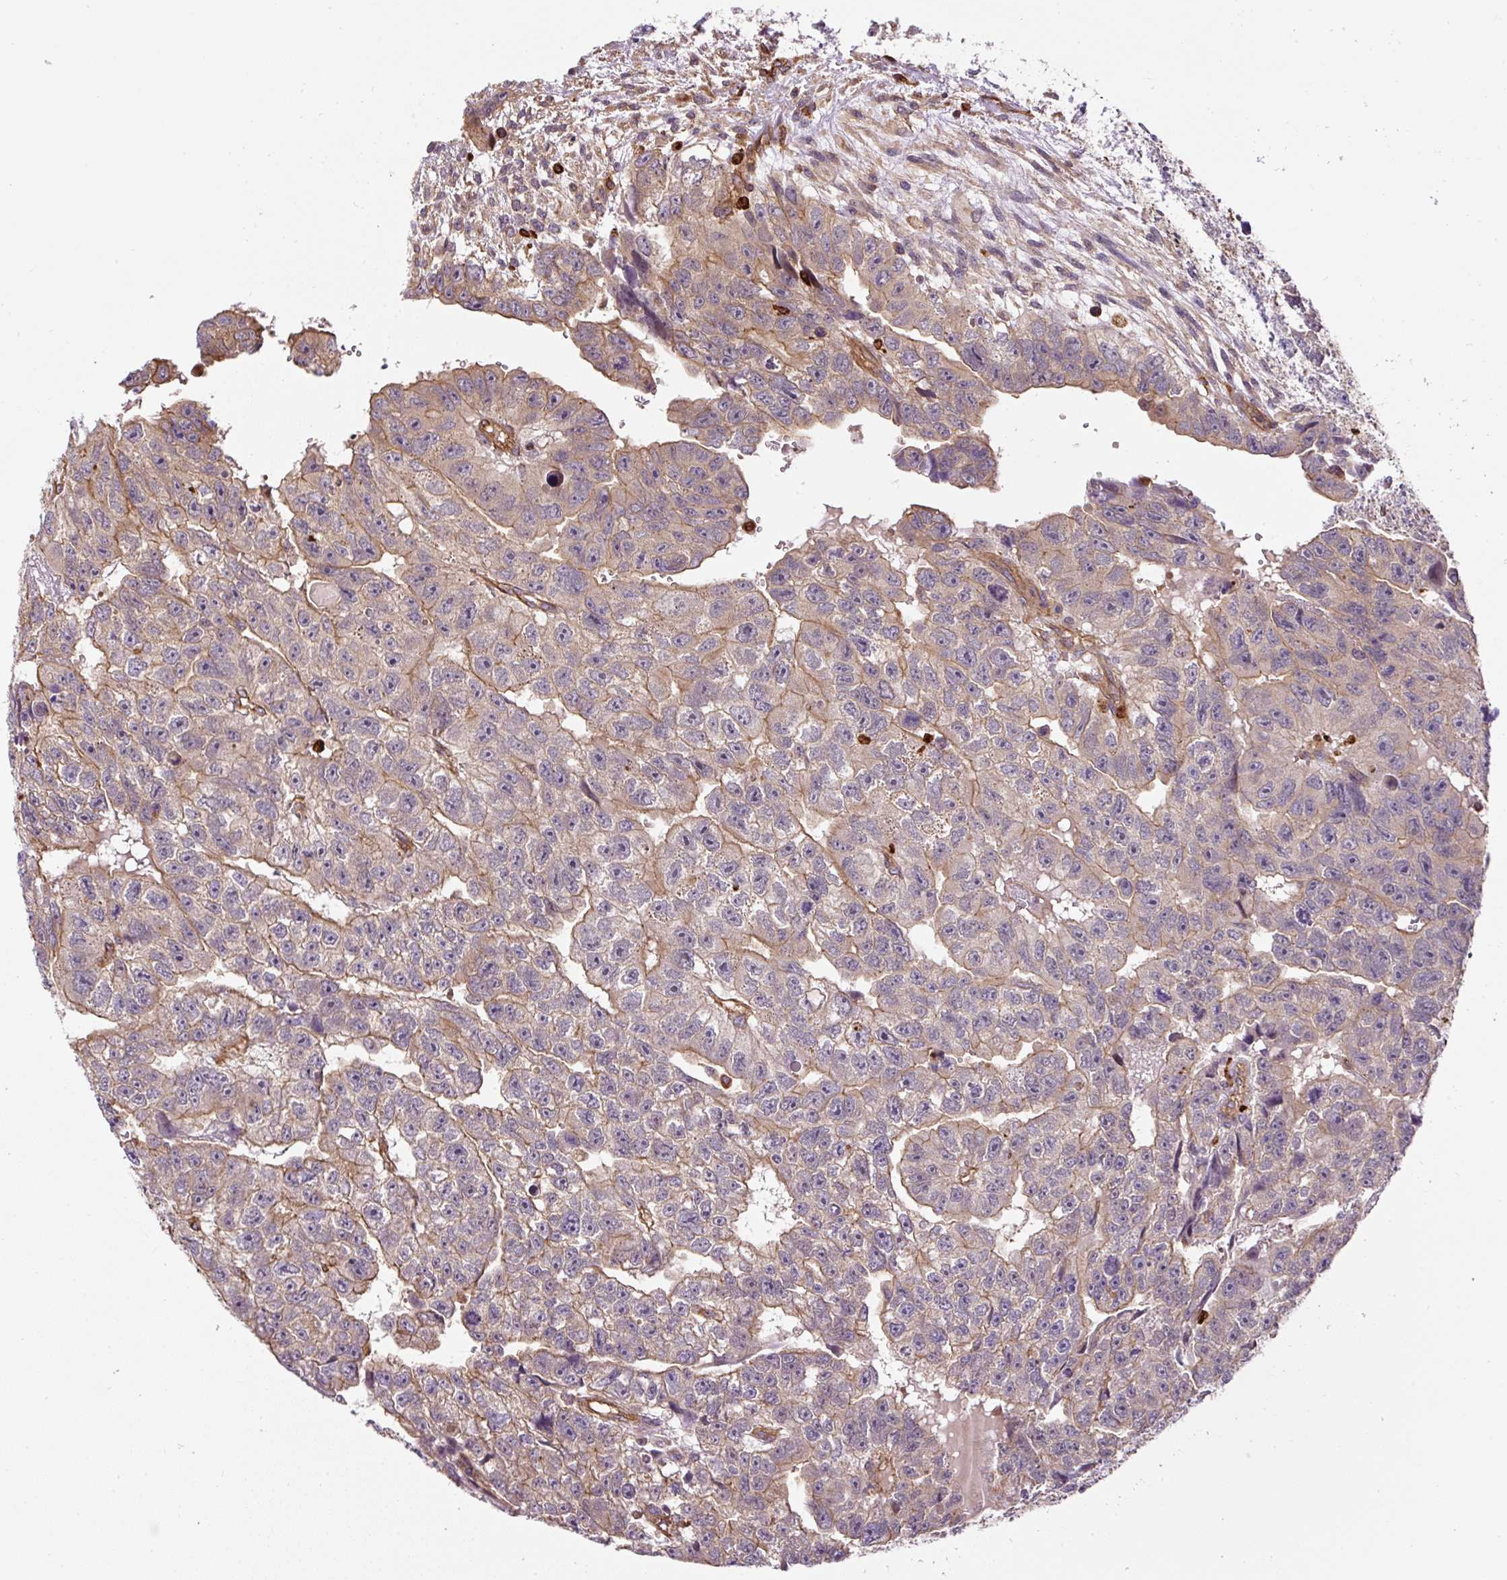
{"staining": {"intensity": "moderate", "quantity": "<25%", "location": "cytoplasmic/membranous"}, "tissue": "testis cancer", "cell_type": "Tumor cells", "image_type": "cancer", "snomed": [{"axis": "morphology", "description": "Carcinoma, Embryonal, NOS"}, {"axis": "topography", "description": "Testis"}], "caption": "Immunohistochemistry (IHC) photomicrograph of human testis cancer stained for a protein (brown), which shows low levels of moderate cytoplasmic/membranous expression in approximately <25% of tumor cells.", "gene": "B3GALT5", "patient": {"sex": "male", "age": 20}}